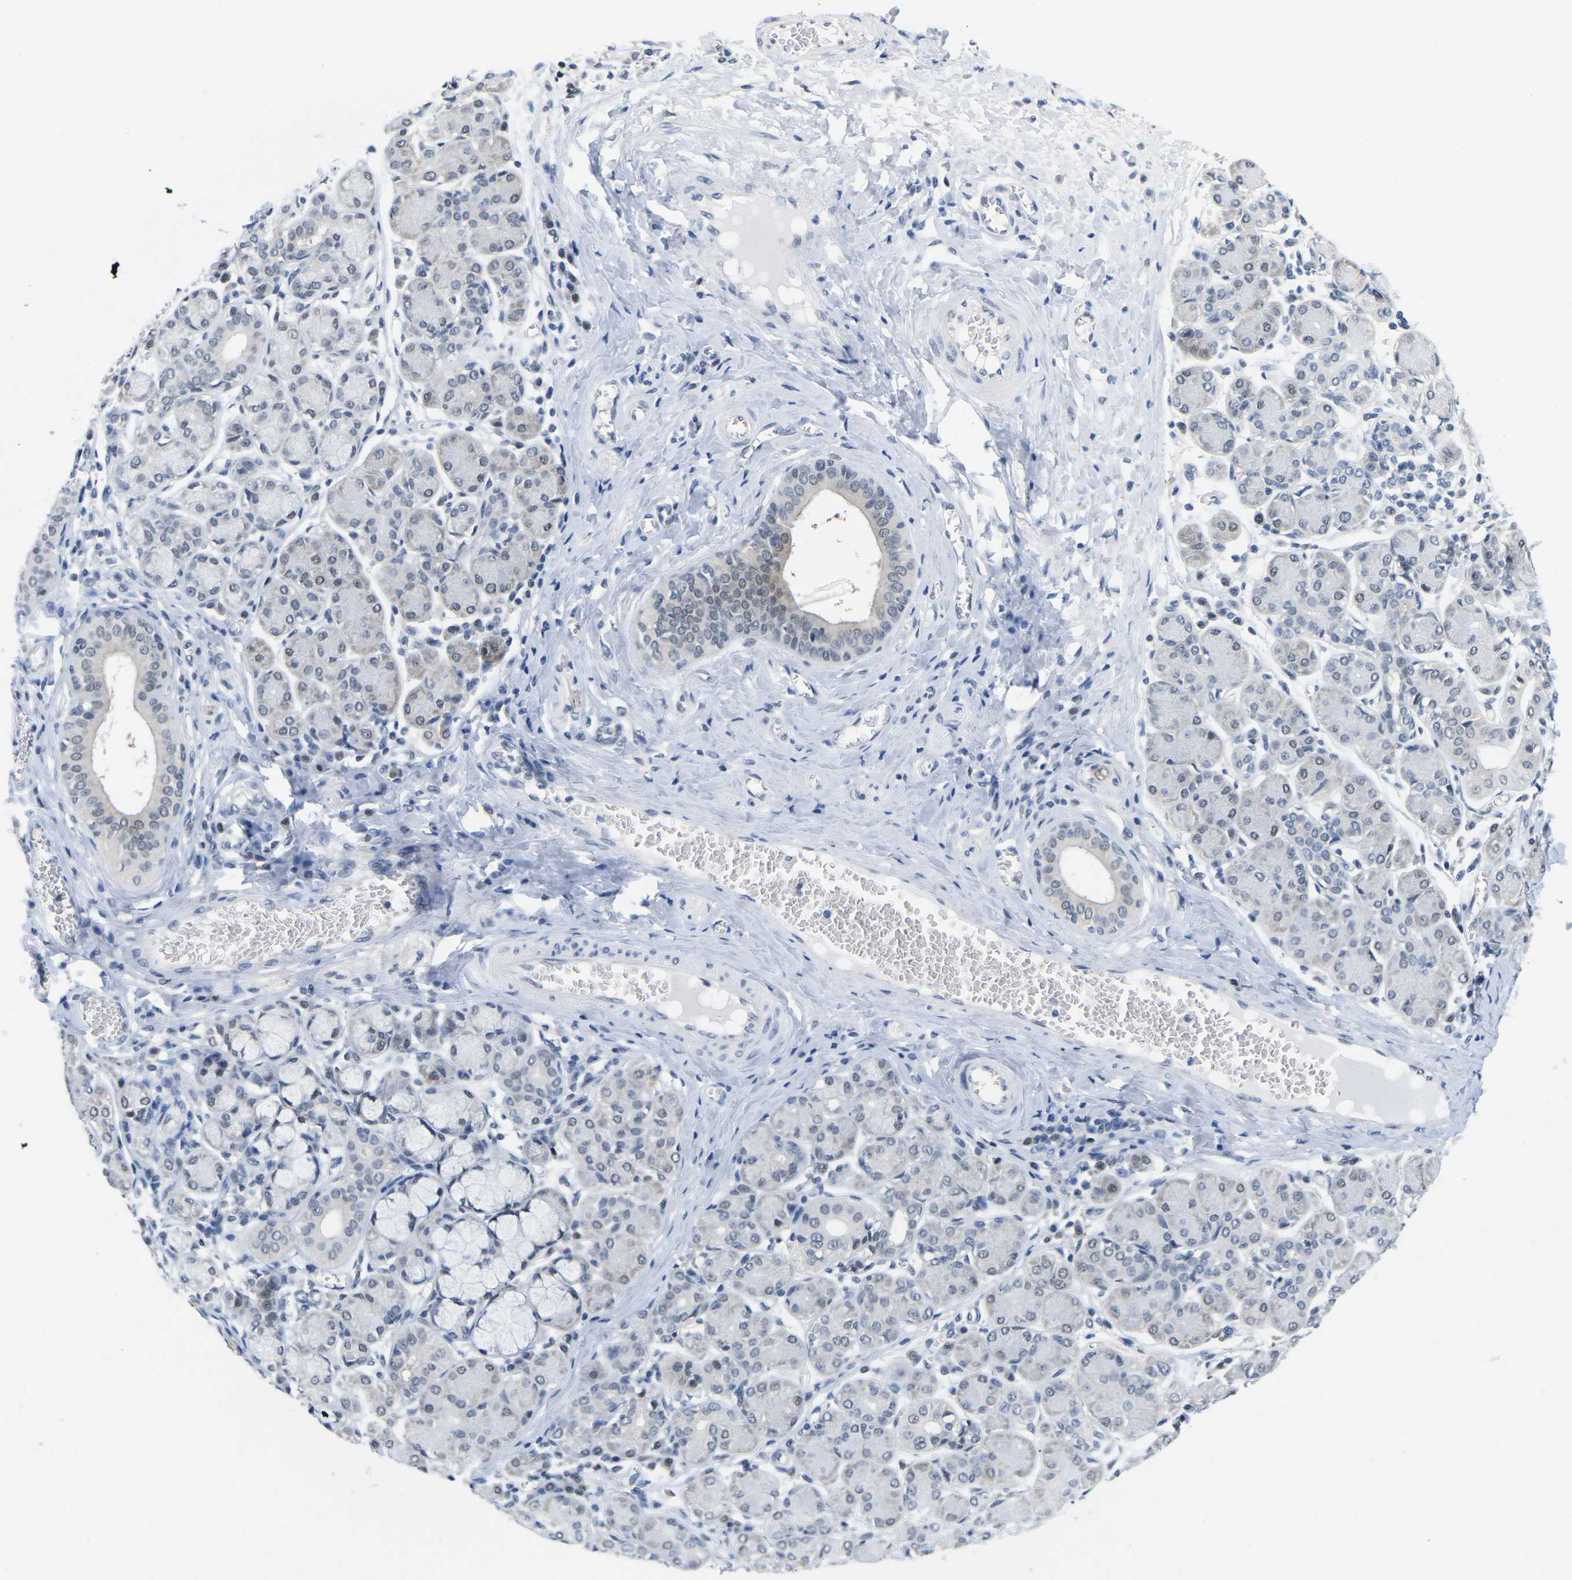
{"staining": {"intensity": "moderate", "quantity": "25%-75%", "location": "nuclear"}, "tissue": "salivary gland", "cell_type": "Glandular cells", "image_type": "normal", "snomed": [{"axis": "morphology", "description": "Normal tissue, NOS"}, {"axis": "morphology", "description": "Inflammation, NOS"}, {"axis": "topography", "description": "Lymph node"}, {"axis": "topography", "description": "Salivary gland"}], "caption": "A brown stain highlights moderate nuclear positivity of a protein in glandular cells of unremarkable human salivary gland.", "gene": "UBA7", "patient": {"sex": "male", "age": 3}}